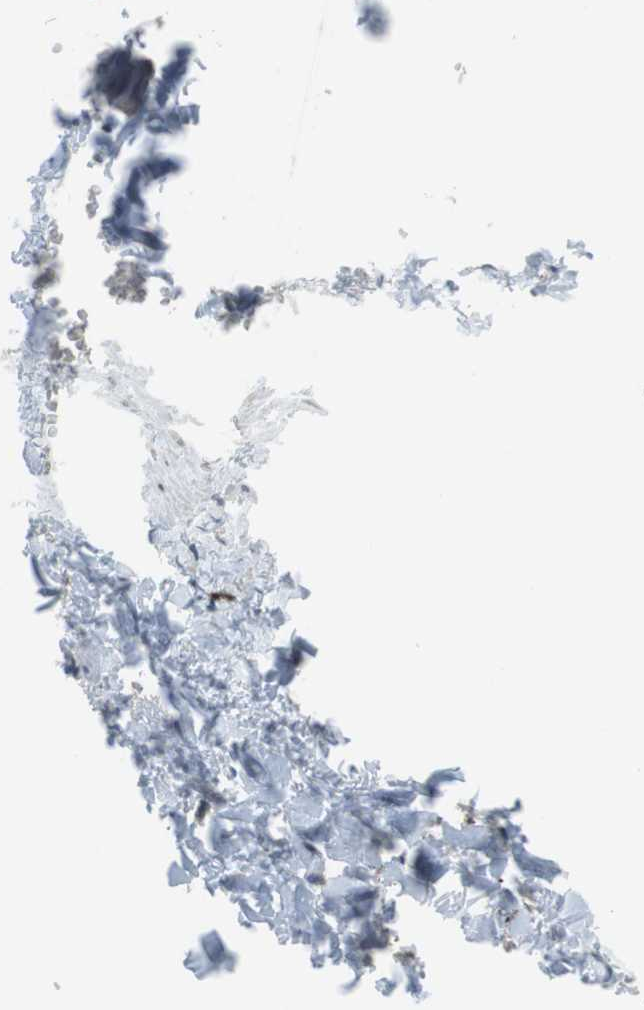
{"staining": {"intensity": "moderate", "quantity": ">75%", "location": "cytoplasmic/membranous,nuclear"}, "tissue": "adipose tissue", "cell_type": "Adipocytes", "image_type": "normal", "snomed": [{"axis": "morphology", "description": "Normal tissue, NOS"}, {"axis": "topography", "description": "Vascular tissue"}], "caption": "Protein staining of normal adipose tissue shows moderate cytoplasmic/membranous,nuclear positivity in approximately >75% of adipocytes.", "gene": "SLITRK5", "patient": {"sex": "male", "age": 41}}